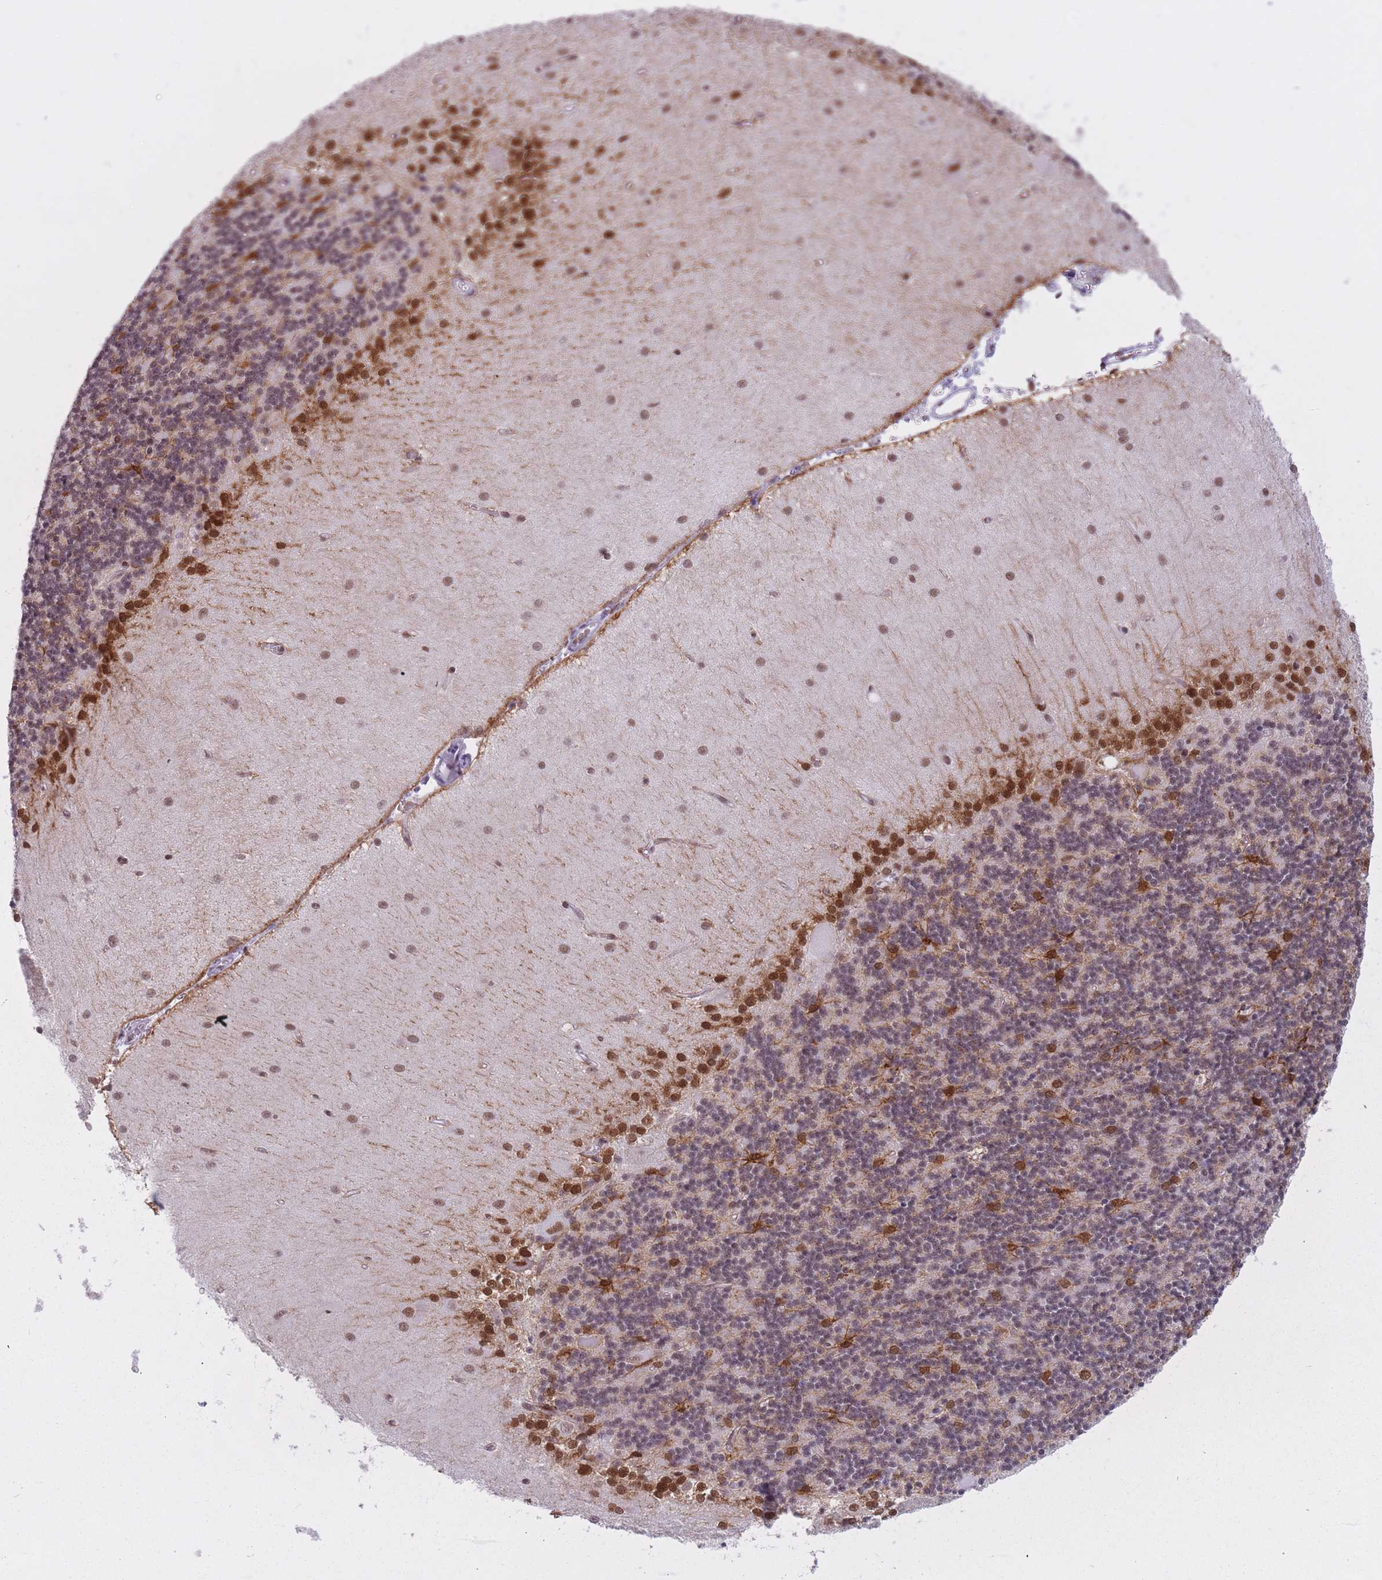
{"staining": {"intensity": "weak", "quantity": "25%-75%", "location": "nuclear"}, "tissue": "cerebellum", "cell_type": "Cells in granular layer", "image_type": "normal", "snomed": [{"axis": "morphology", "description": "Normal tissue, NOS"}, {"axis": "topography", "description": "Cerebellum"}], "caption": "High-magnification brightfield microscopy of normal cerebellum stained with DAB (brown) and counterstained with hematoxylin (blue). cells in granular layer exhibit weak nuclear expression is identified in approximately25%-75% of cells.", "gene": "HNRNPUL1", "patient": {"sex": "female", "age": 29}}